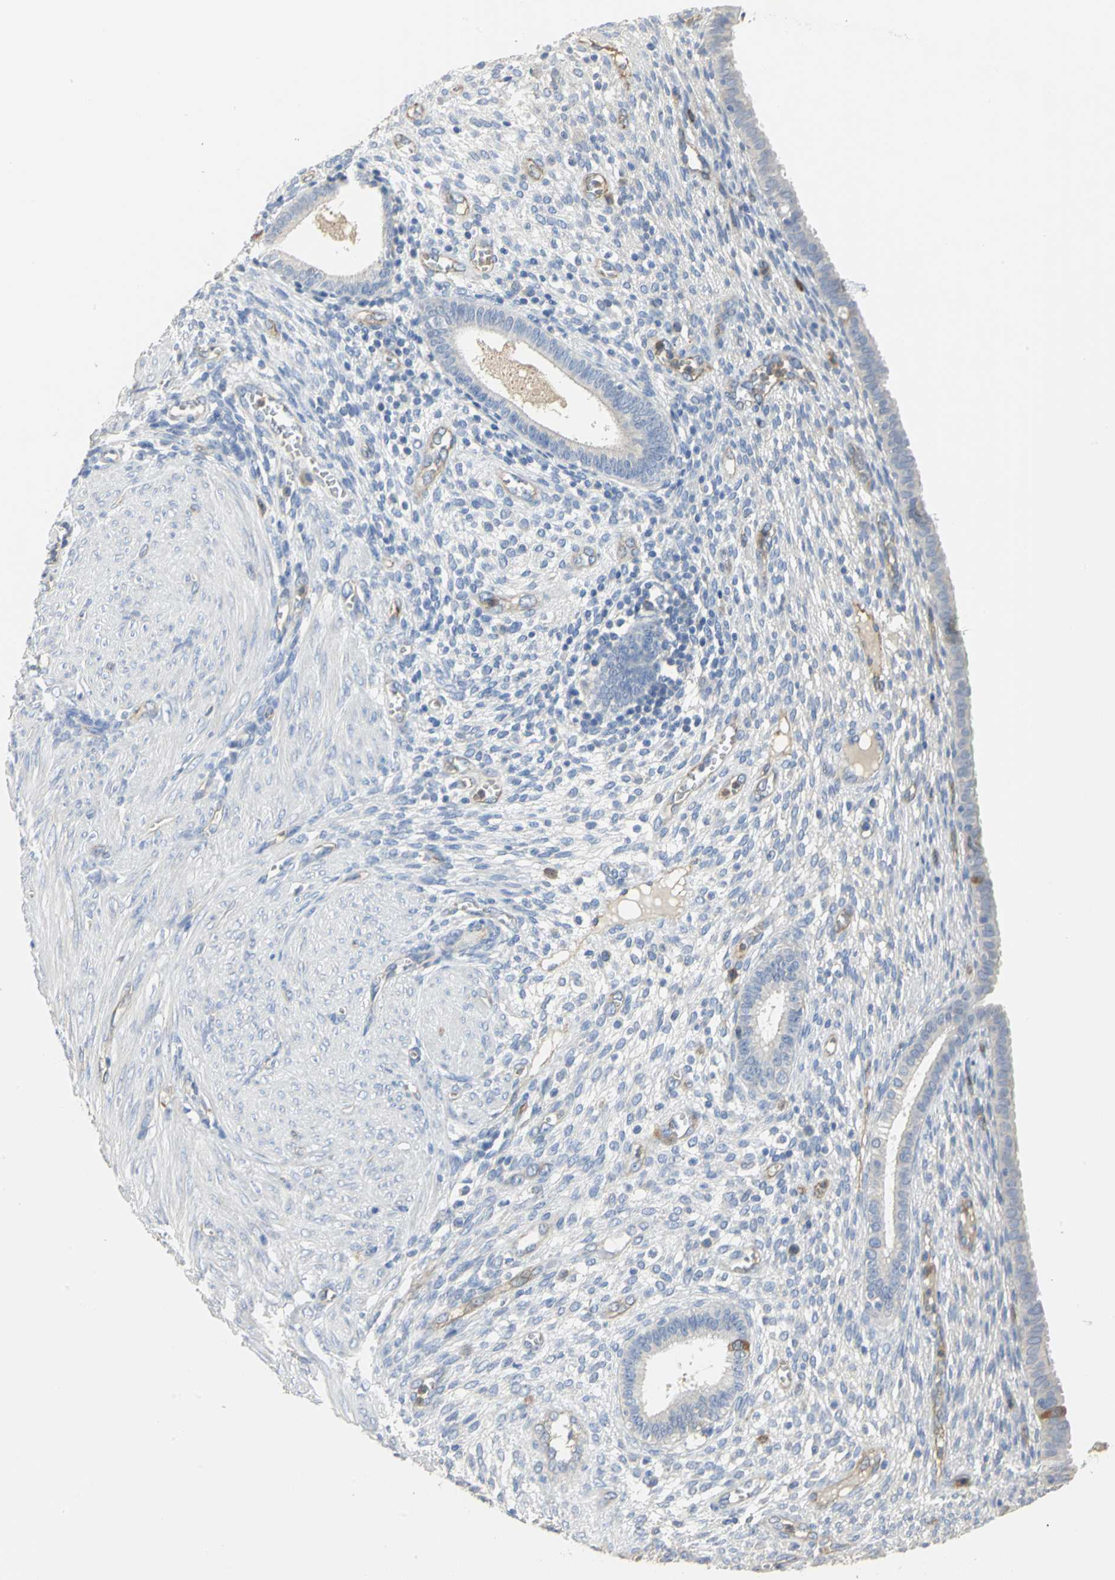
{"staining": {"intensity": "negative", "quantity": "none", "location": "none"}, "tissue": "endometrium", "cell_type": "Cells in endometrial stroma", "image_type": "normal", "snomed": [{"axis": "morphology", "description": "Normal tissue, NOS"}, {"axis": "topography", "description": "Endometrium"}], "caption": "This photomicrograph is of benign endometrium stained with immunohistochemistry (IHC) to label a protein in brown with the nuclei are counter-stained blue. There is no staining in cells in endometrial stroma. (Immunohistochemistry (ihc), brightfield microscopy, high magnification).", "gene": "DLGAP5", "patient": {"sex": "female", "age": 72}}